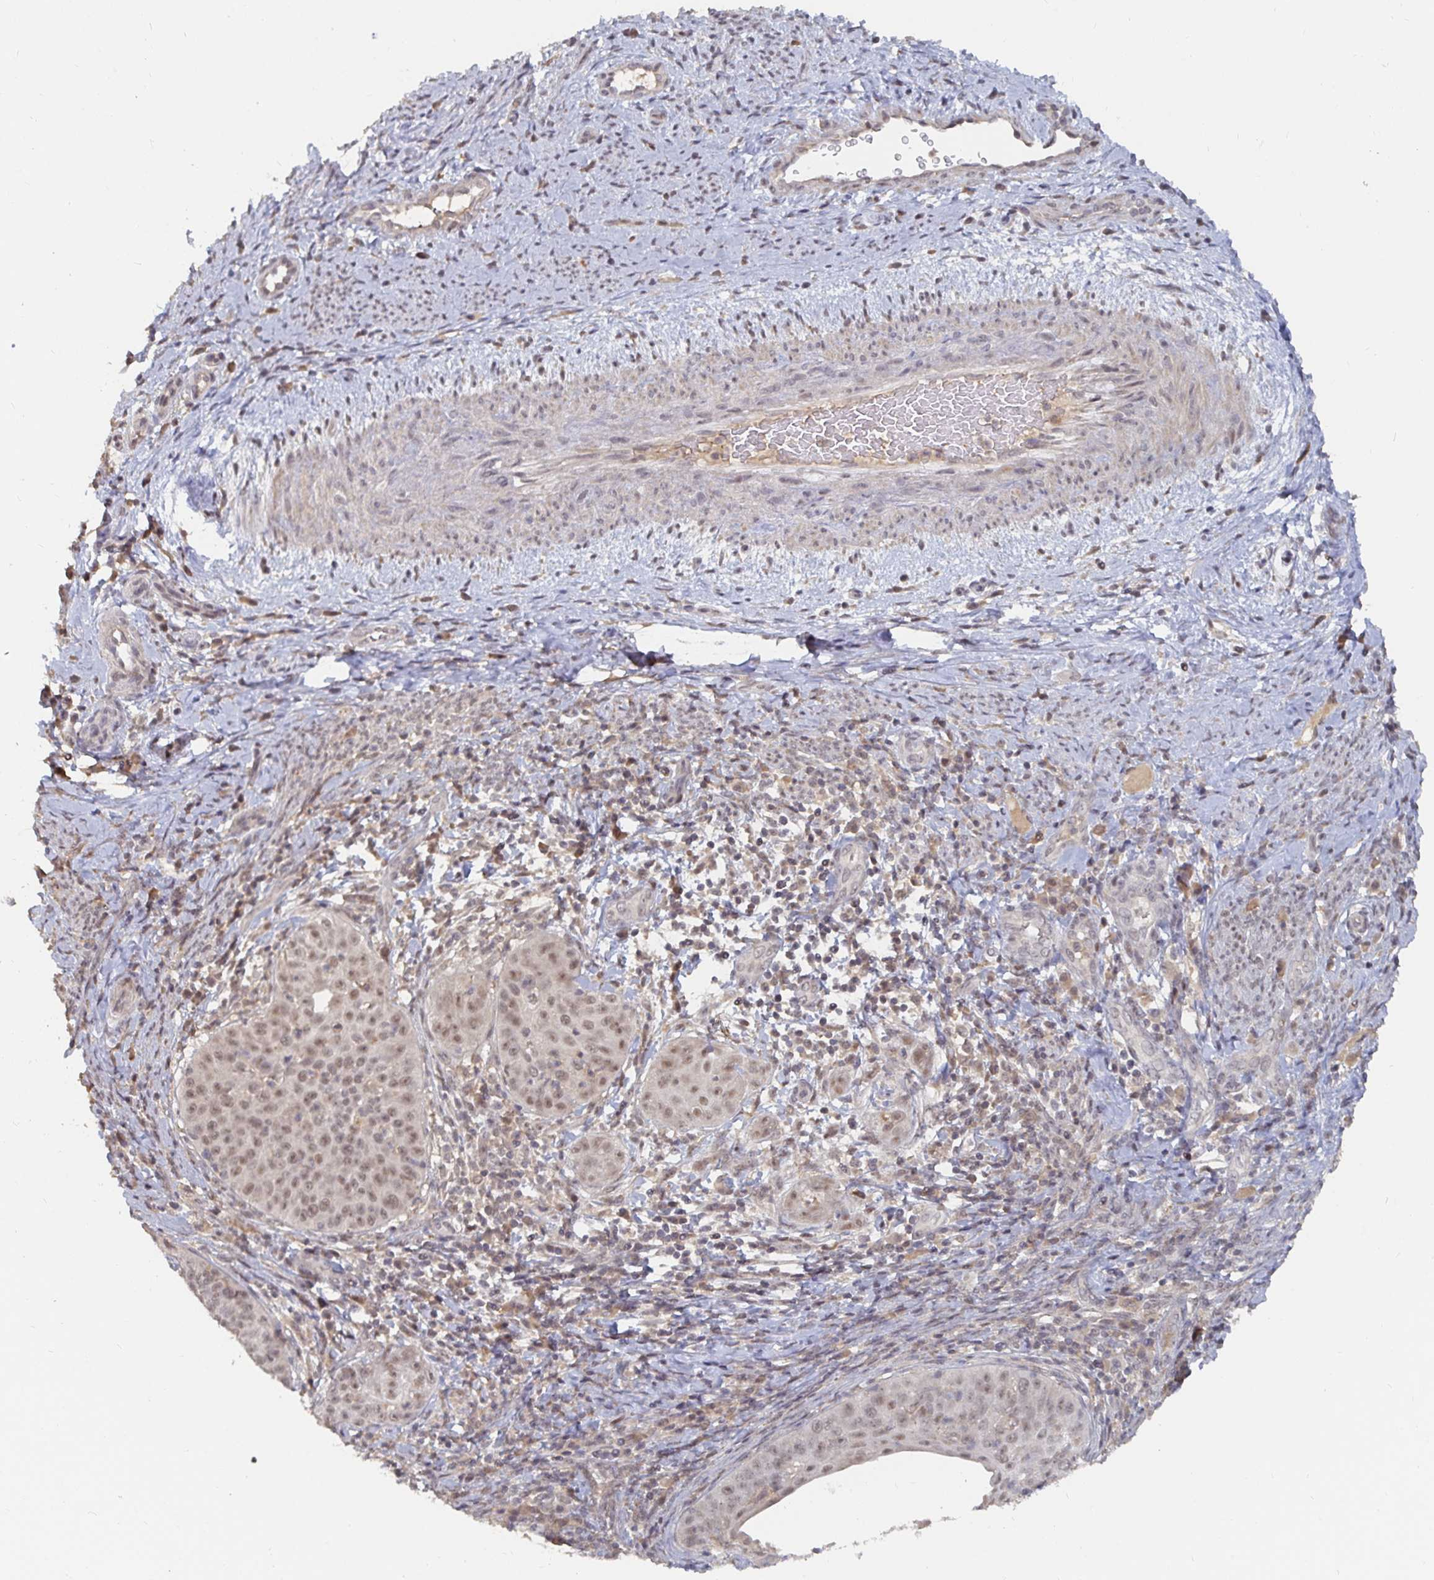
{"staining": {"intensity": "weak", "quantity": ">75%", "location": "nuclear"}, "tissue": "cervical cancer", "cell_type": "Tumor cells", "image_type": "cancer", "snomed": [{"axis": "morphology", "description": "Squamous cell carcinoma, NOS"}, {"axis": "topography", "description": "Cervix"}], "caption": "Human cervical cancer (squamous cell carcinoma) stained with a protein marker shows weak staining in tumor cells.", "gene": "LRP5", "patient": {"sex": "female", "age": 30}}